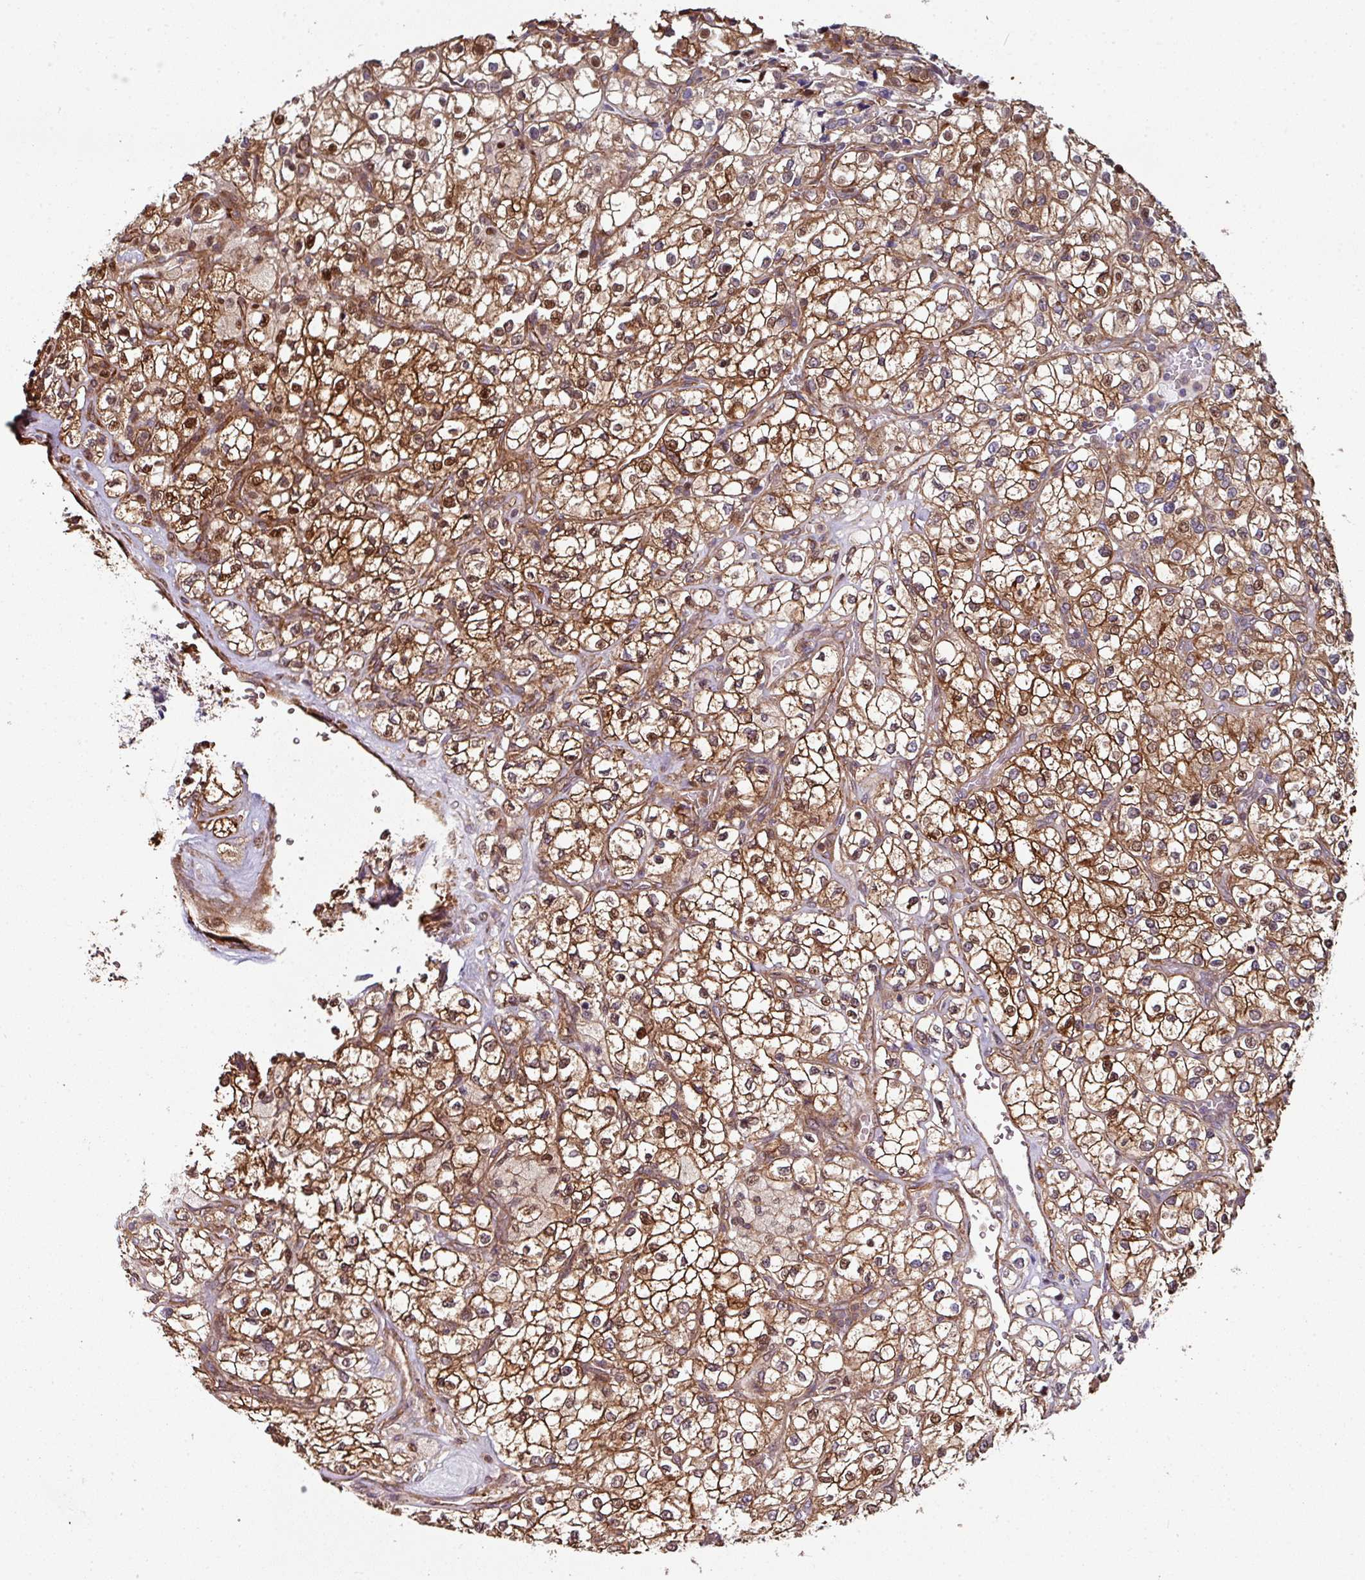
{"staining": {"intensity": "strong", "quantity": ">75%", "location": "cytoplasmic/membranous,nuclear"}, "tissue": "renal cancer", "cell_type": "Tumor cells", "image_type": "cancer", "snomed": [{"axis": "morphology", "description": "Adenocarcinoma, NOS"}, {"axis": "topography", "description": "Kidney"}], "caption": "The immunohistochemical stain labels strong cytoplasmic/membranous and nuclear positivity in tumor cells of renal adenocarcinoma tissue.", "gene": "ANO9", "patient": {"sex": "male", "age": 80}}